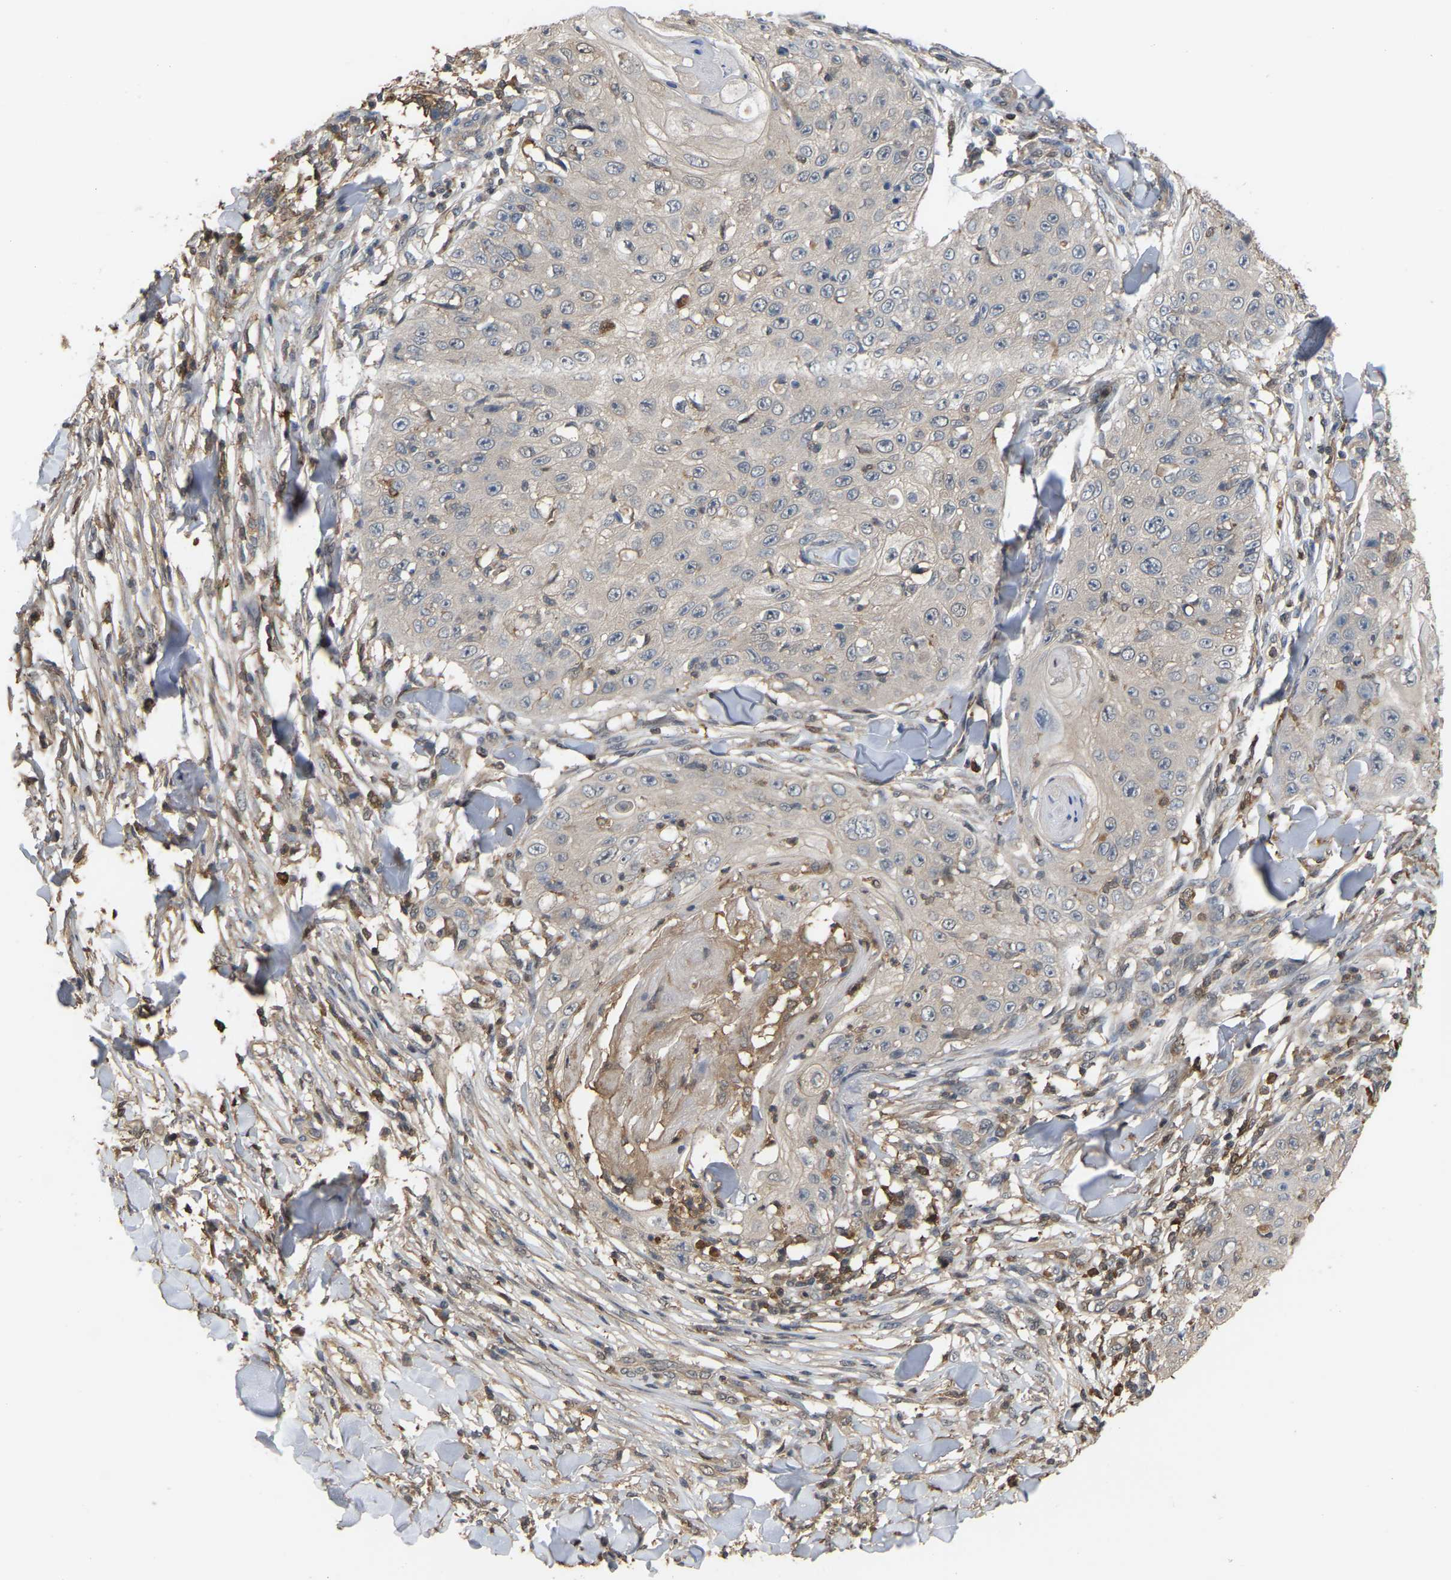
{"staining": {"intensity": "negative", "quantity": "none", "location": "none"}, "tissue": "skin cancer", "cell_type": "Tumor cells", "image_type": "cancer", "snomed": [{"axis": "morphology", "description": "Squamous cell carcinoma, NOS"}, {"axis": "topography", "description": "Skin"}], "caption": "Tumor cells are negative for protein expression in human skin squamous cell carcinoma.", "gene": "MTPN", "patient": {"sex": "male", "age": 86}}